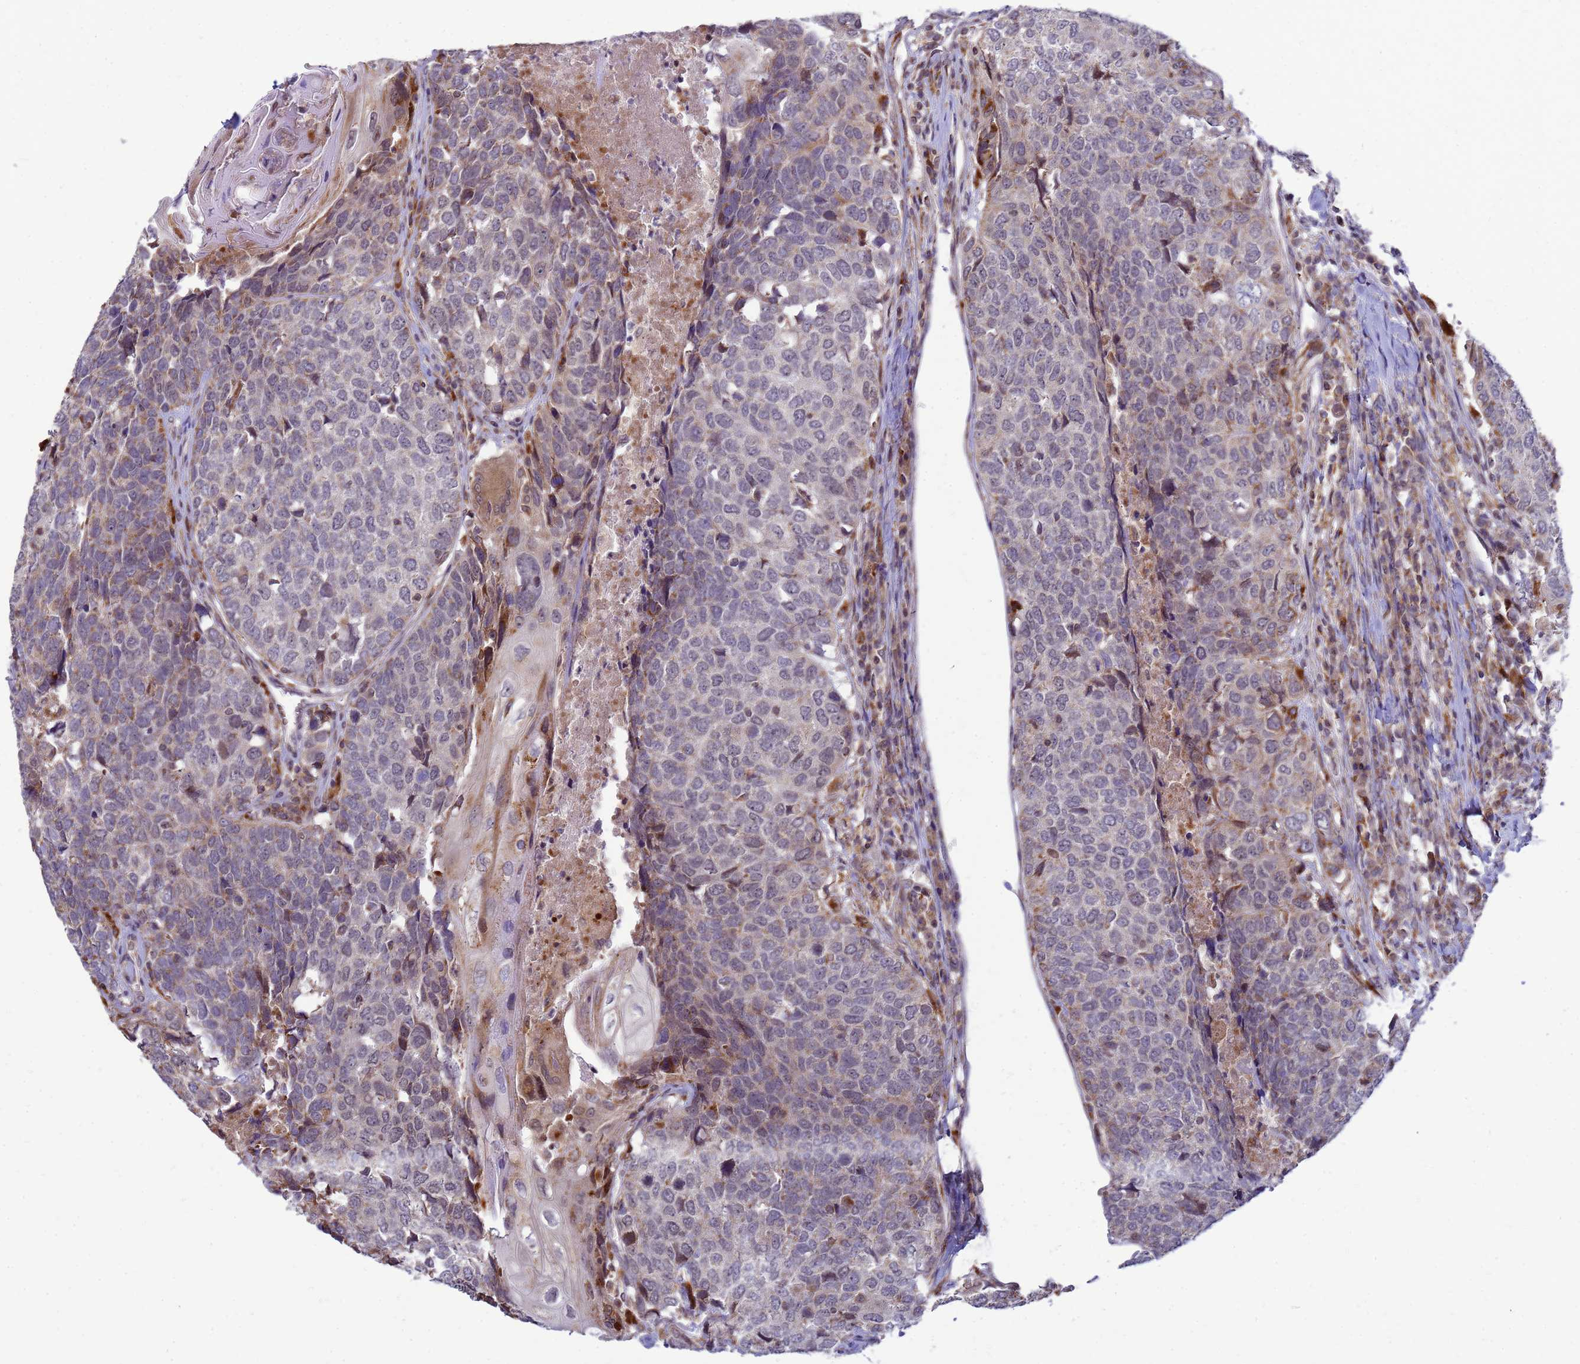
{"staining": {"intensity": "weak", "quantity": "<25%", "location": "cytoplasmic/membranous"}, "tissue": "head and neck cancer", "cell_type": "Tumor cells", "image_type": "cancer", "snomed": [{"axis": "morphology", "description": "Squamous cell carcinoma, NOS"}, {"axis": "topography", "description": "Head-Neck"}], "caption": "The image exhibits no staining of tumor cells in head and neck cancer (squamous cell carcinoma). (IHC, brightfield microscopy, high magnification).", "gene": "C12orf43", "patient": {"sex": "male", "age": 66}}